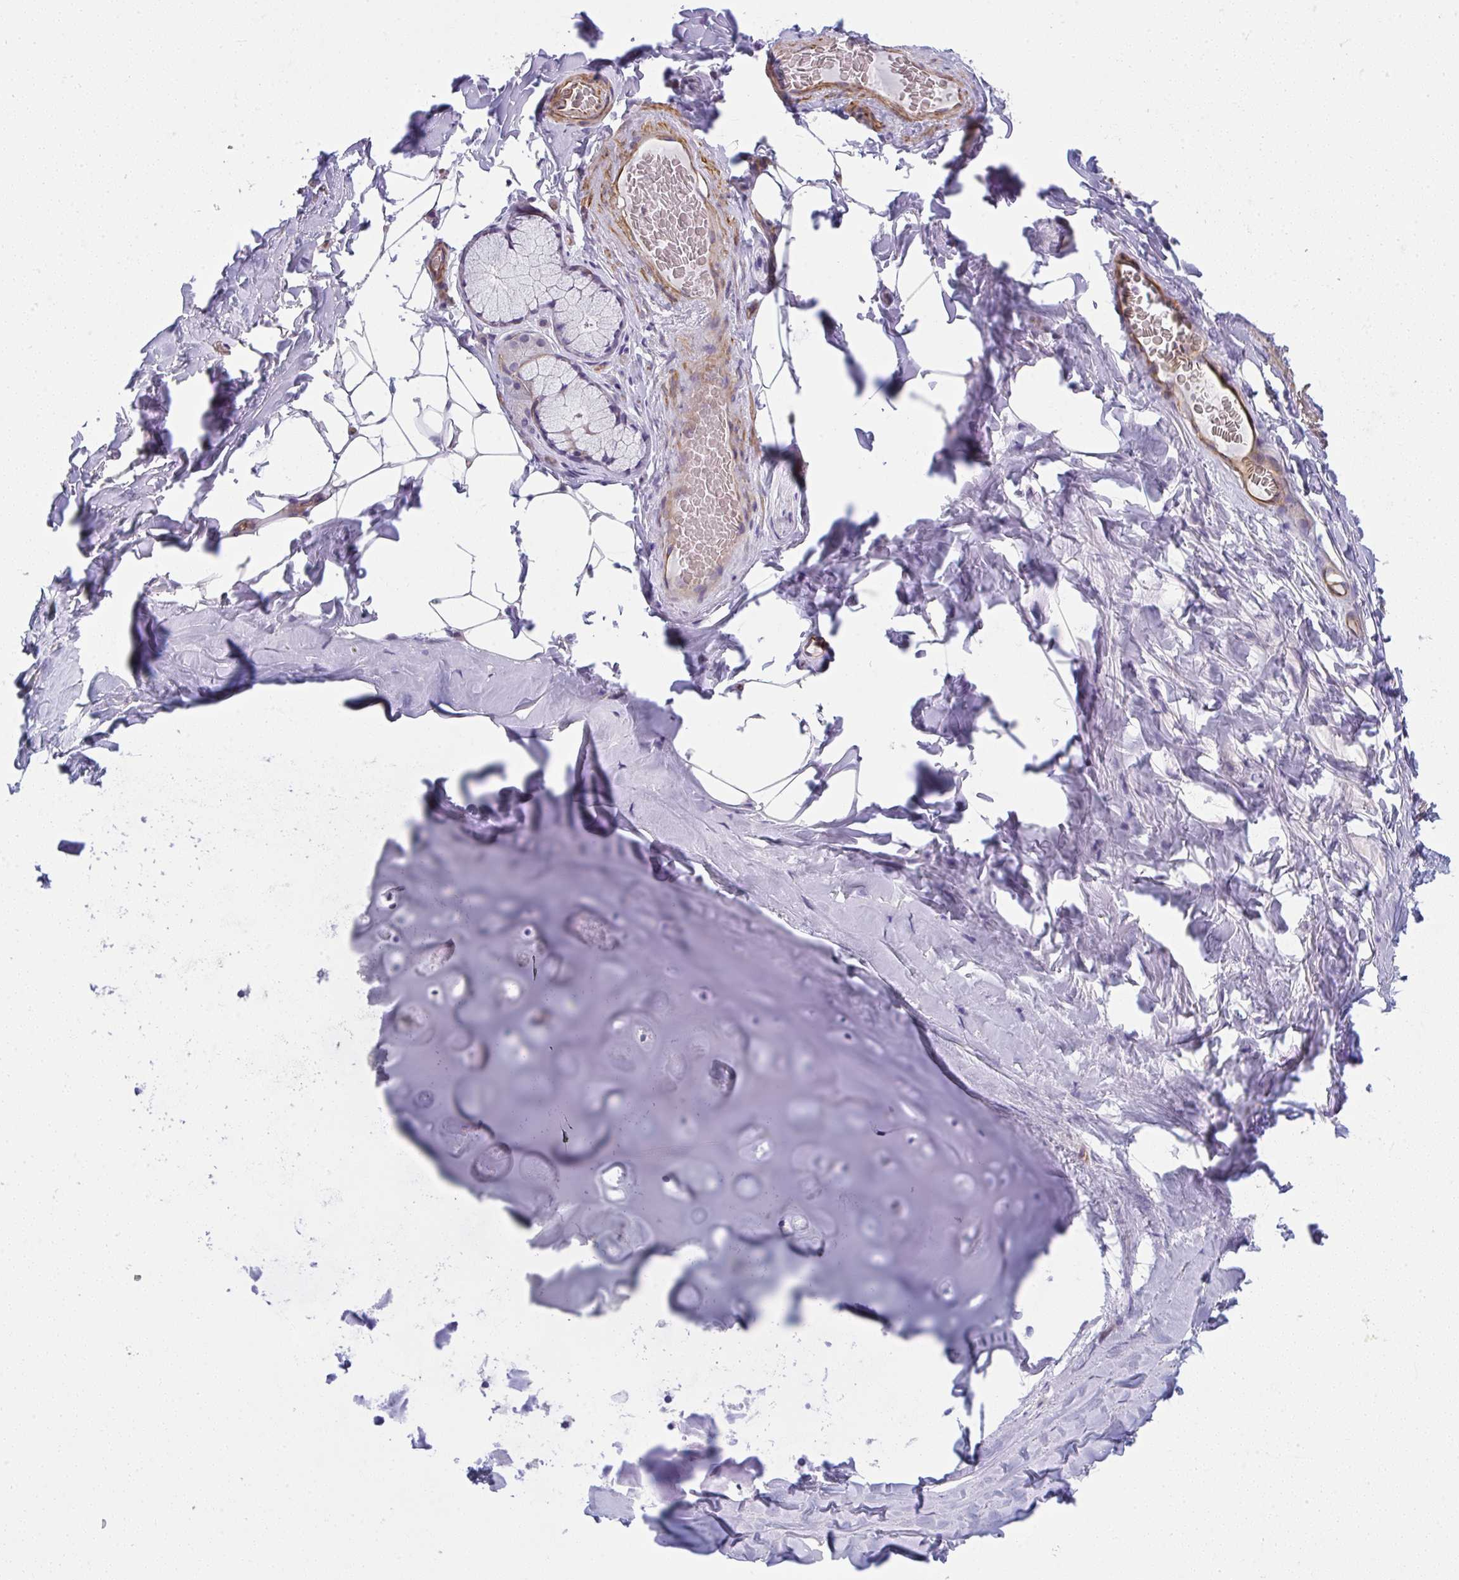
{"staining": {"intensity": "negative", "quantity": "none", "location": "none"}, "tissue": "adipose tissue", "cell_type": "Adipocytes", "image_type": "normal", "snomed": [{"axis": "morphology", "description": "Normal tissue, NOS"}, {"axis": "topography", "description": "Cartilage tissue"}, {"axis": "topography", "description": "Bronchus"}, {"axis": "topography", "description": "Peripheral nerve tissue"}], "caption": "Immunohistochemistry of normal adipose tissue reveals no expression in adipocytes.", "gene": "MYL12A", "patient": {"sex": "male", "age": 67}}